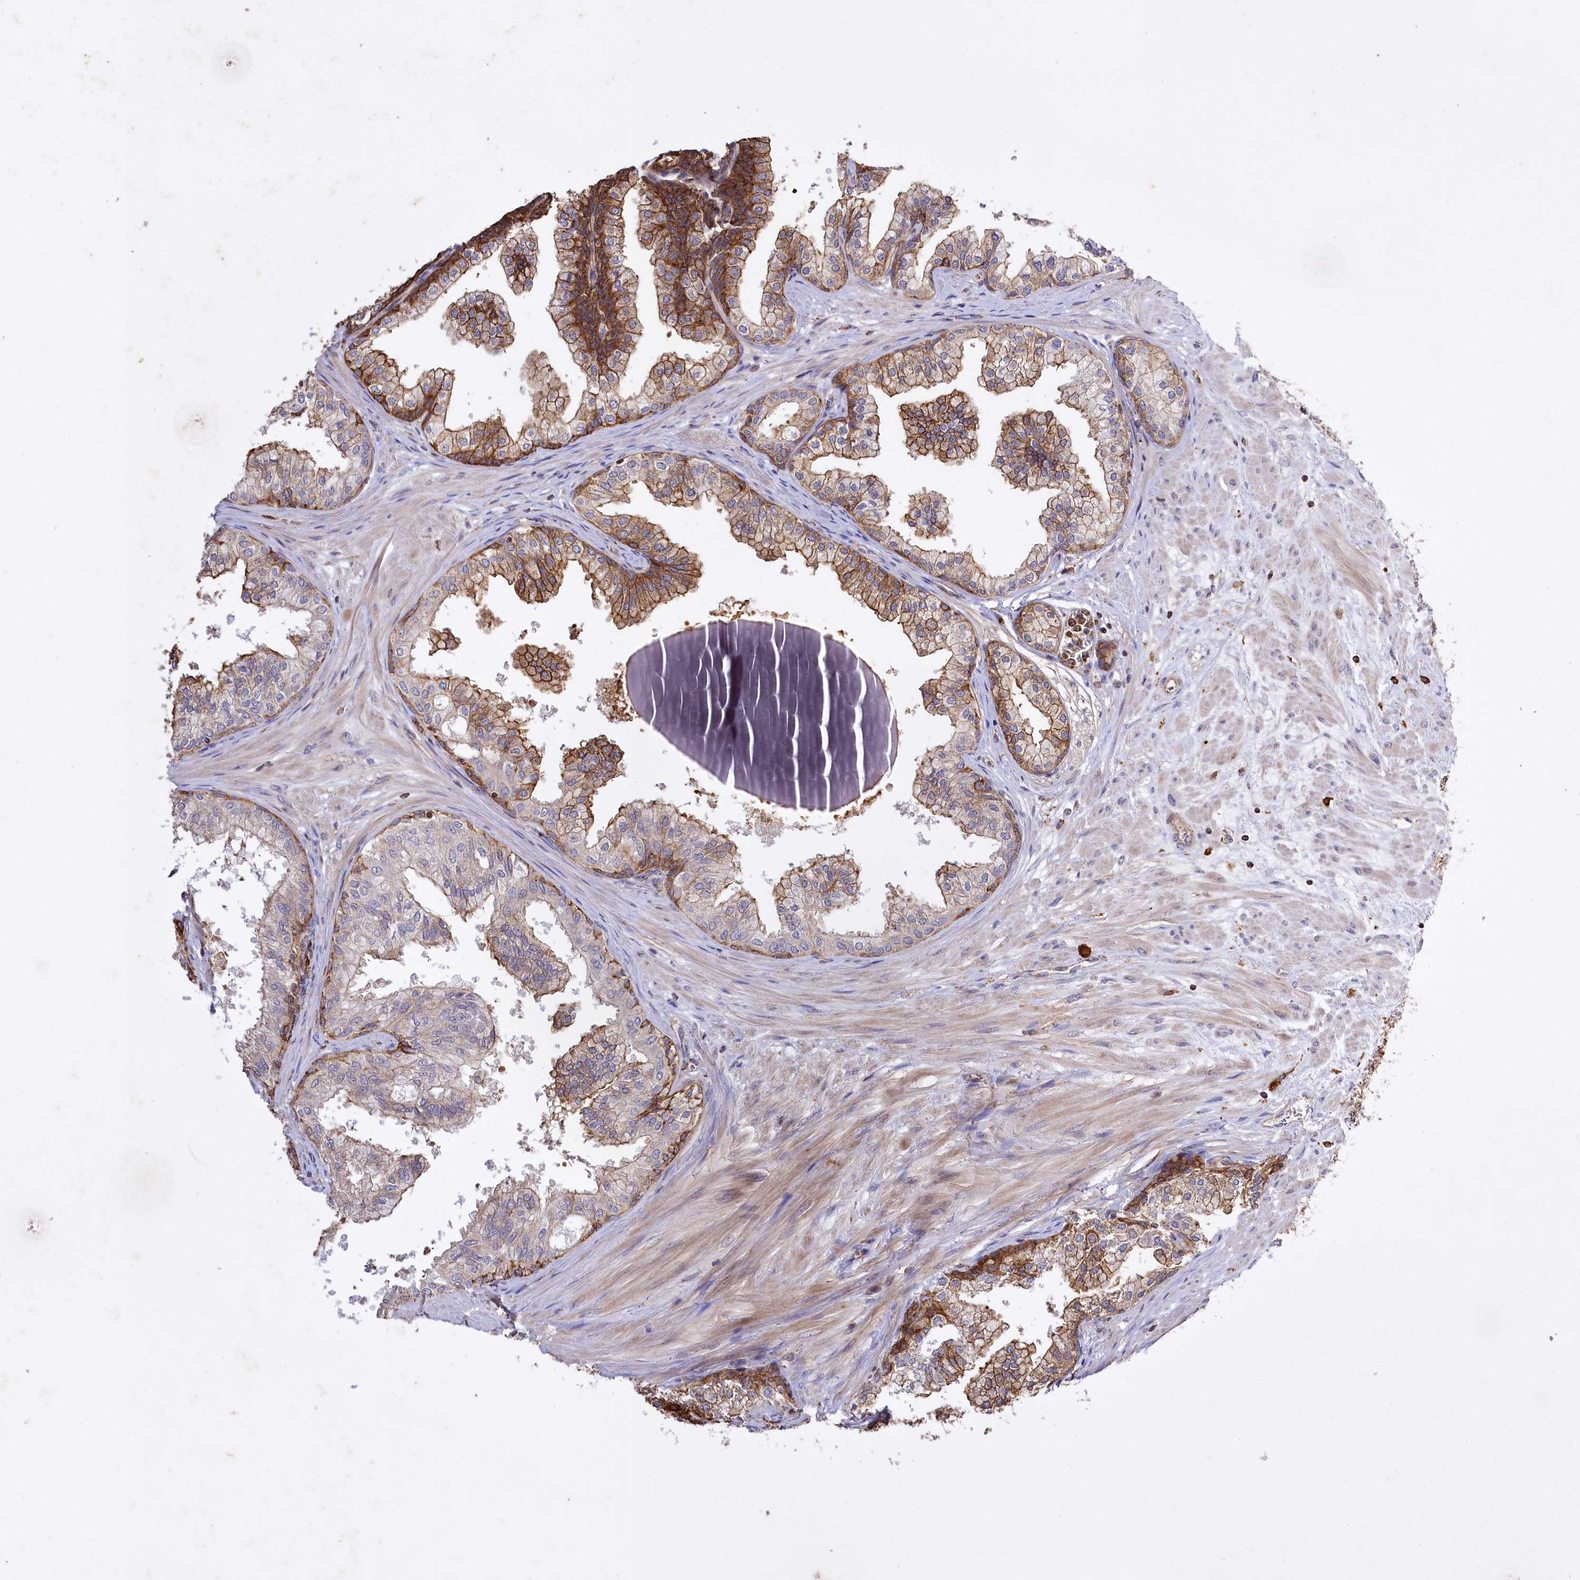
{"staining": {"intensity": "strong", "quantity": ">75%", "location": "cytoplasmic/membranous"}, "tissue": "prostate", "cell_type": "Glandular cells", "image_type": "normal", "snomed": [{"axis": "morphology", "description": "Normal tissue, NOS"}, {"axis": "topography", "description": "Prostate"}], "caption": "The immunohistochemical stain labels strong cytoplasmic/membranous expression in glandular cells of benign prostate. The staining is performed using DAB brown chromogen to label protein expression. The nuclei are counter-stained blue using hematoxylin.", "gene": "CARD19", "patient": {"sex": "male", "age": 60}}